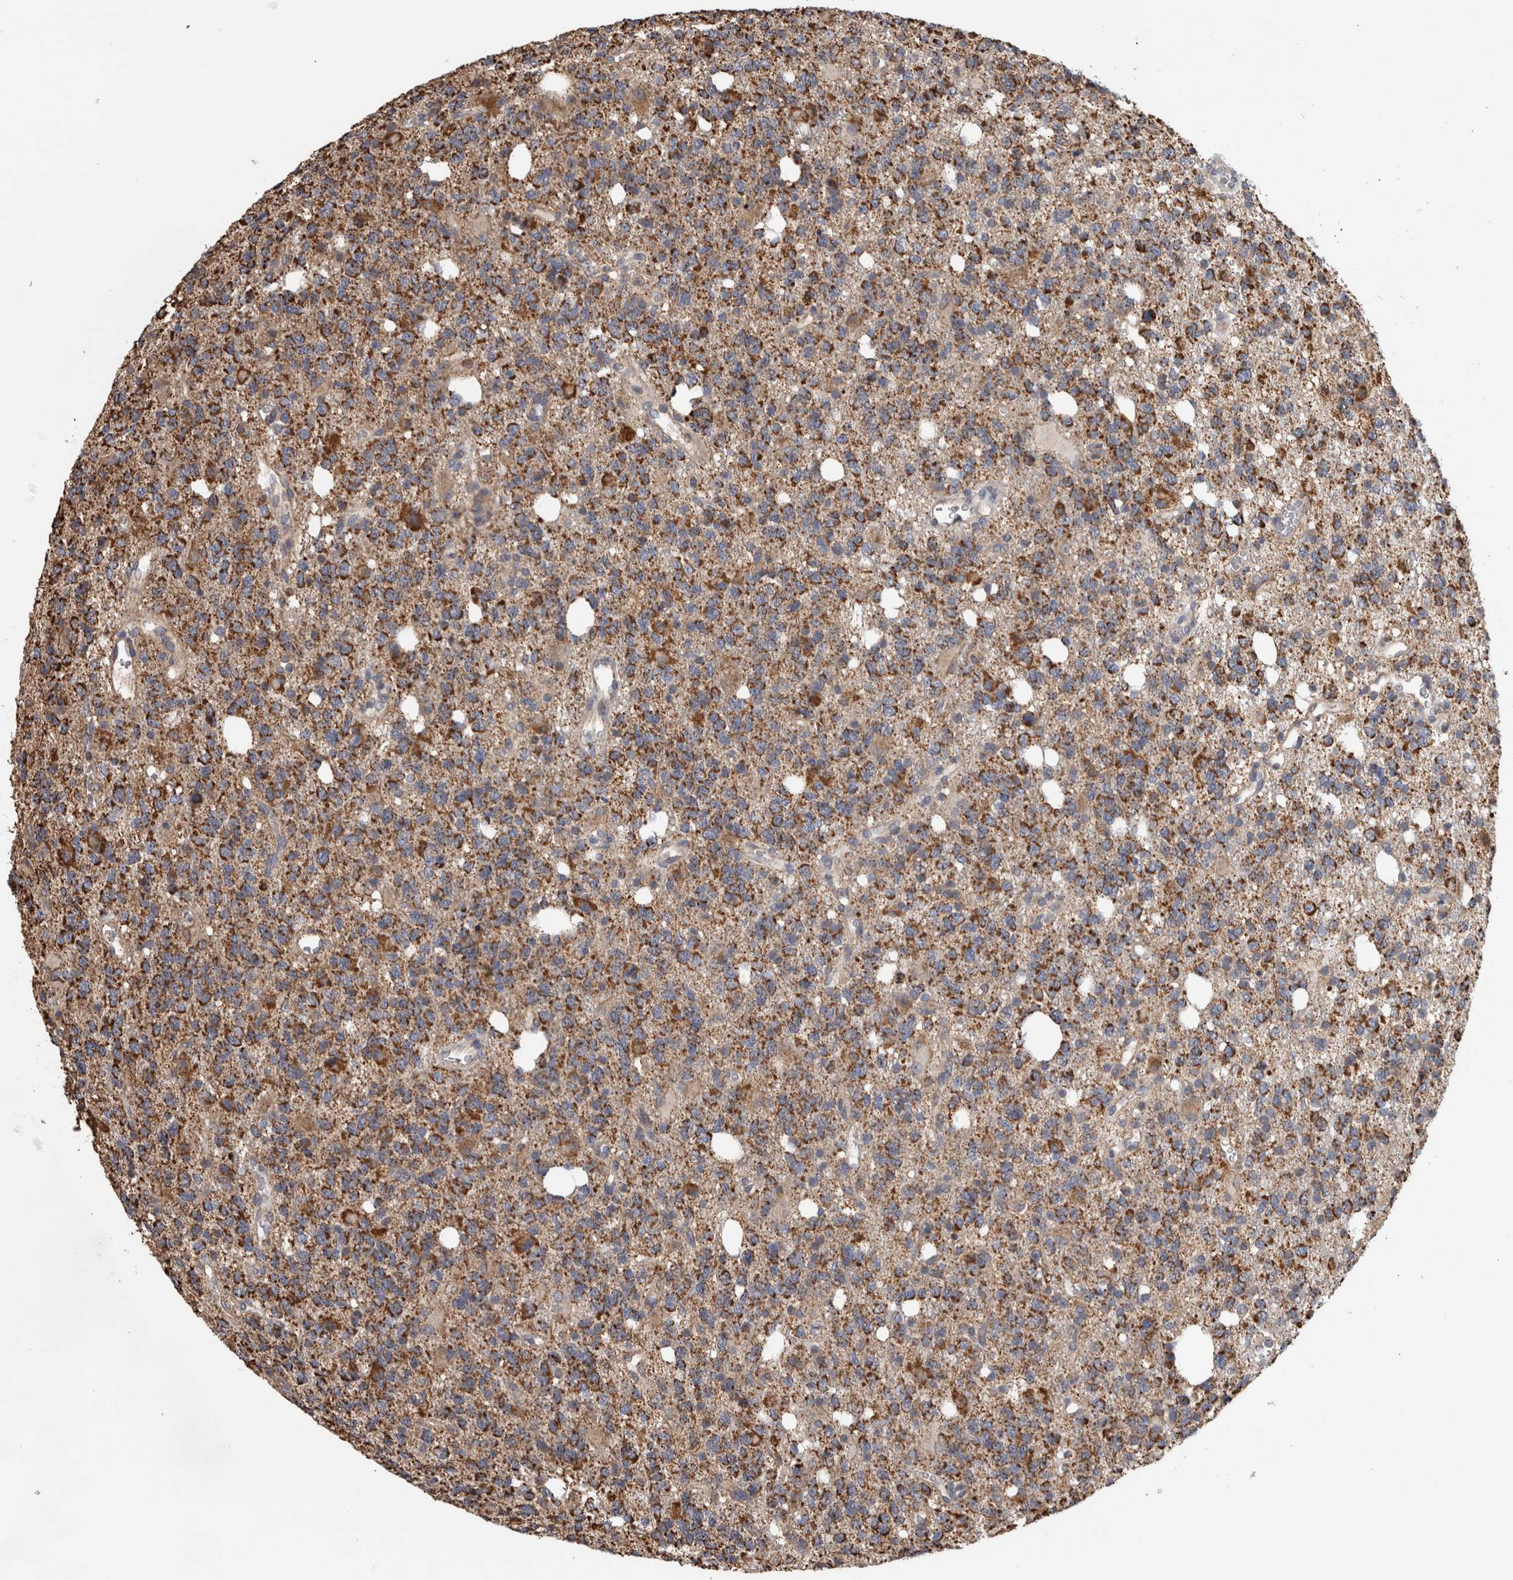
{"staining": {"intensity": "moderate", "quantity": ">75%", "location": "cytoplasmic/membranous"}, "tissue": "glioma", "cell_type": "Tumor cells", "image_type": "cancer", "snomed": [{"axis": "morphology", "description": "Glioma, malignant, High grade"}, {"axis": "topography", "description": "Brain"}], "caption": "This histopathology image displays immunohistochemistry (IHC) staining of malignant glioma (high-grade), with medium moderate cytoplasmic/membranous positivity in about >75% of tumor cells.", "gene": "ST8SIA1", "patient": {"sex": "female", "age": 62}}